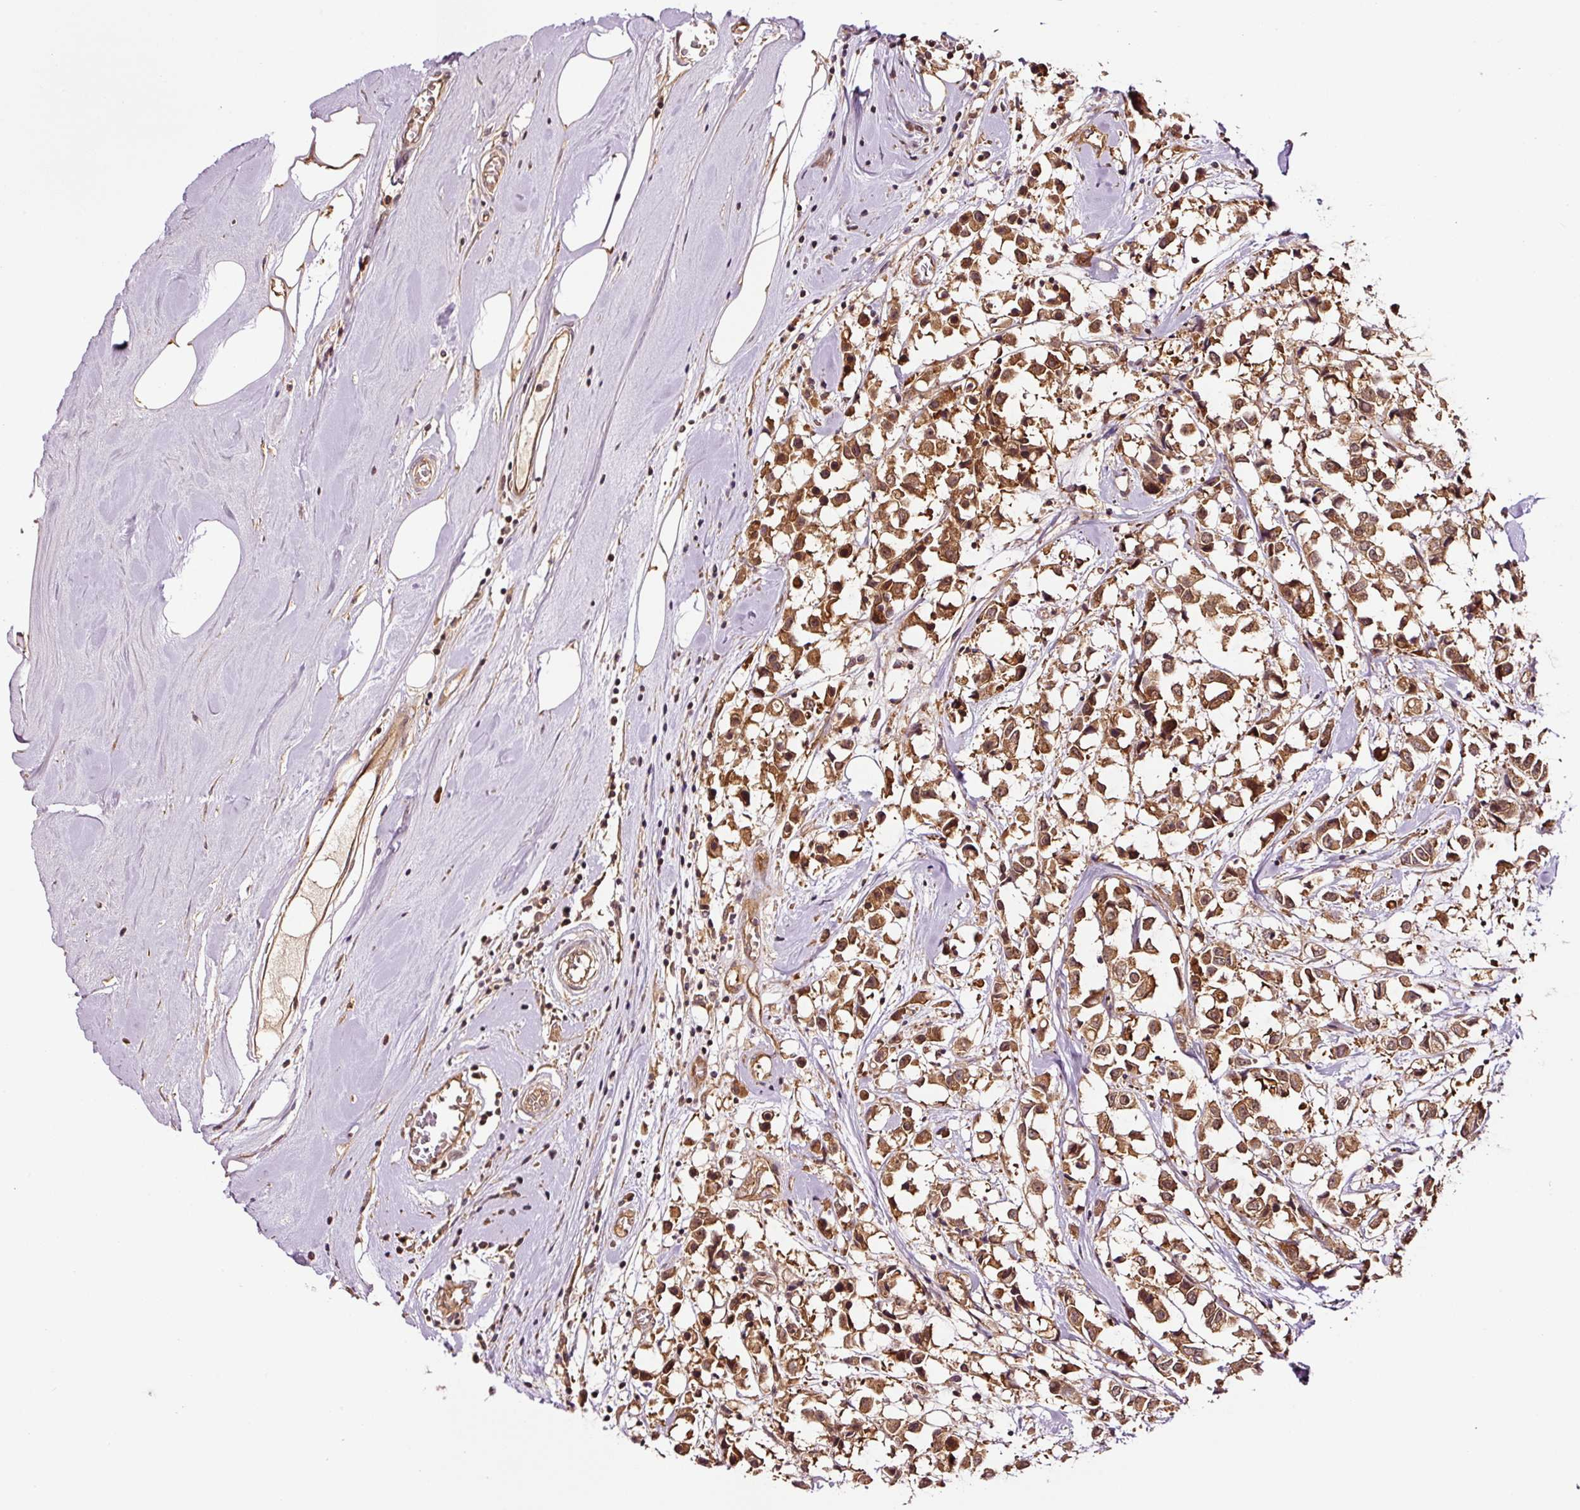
{"staining": {"intensity": "strong", "quantity": ">75%", "location": "cytoplasmic/membranous,nuclear"}, "tissue": "breast cancer", "cell_type": "Tumor cells", "image_type": "cancer", "snomed": [{"axis": "morphology", "description": "Duct carcinoma"}, {"axis": "topography", "description": "Breast"}], "caption": "Breast invasive ductal carcinoma was stained to show a protein in brown. There is high levels of strong cytoplasmic/membranous and nuclear positivity in approximately >75% of tumor cells. (Brightfield microscopy of DAB IHC at high magnification).", "gene": "METAP1", "patient": {"sex": "female", "age": 61}}